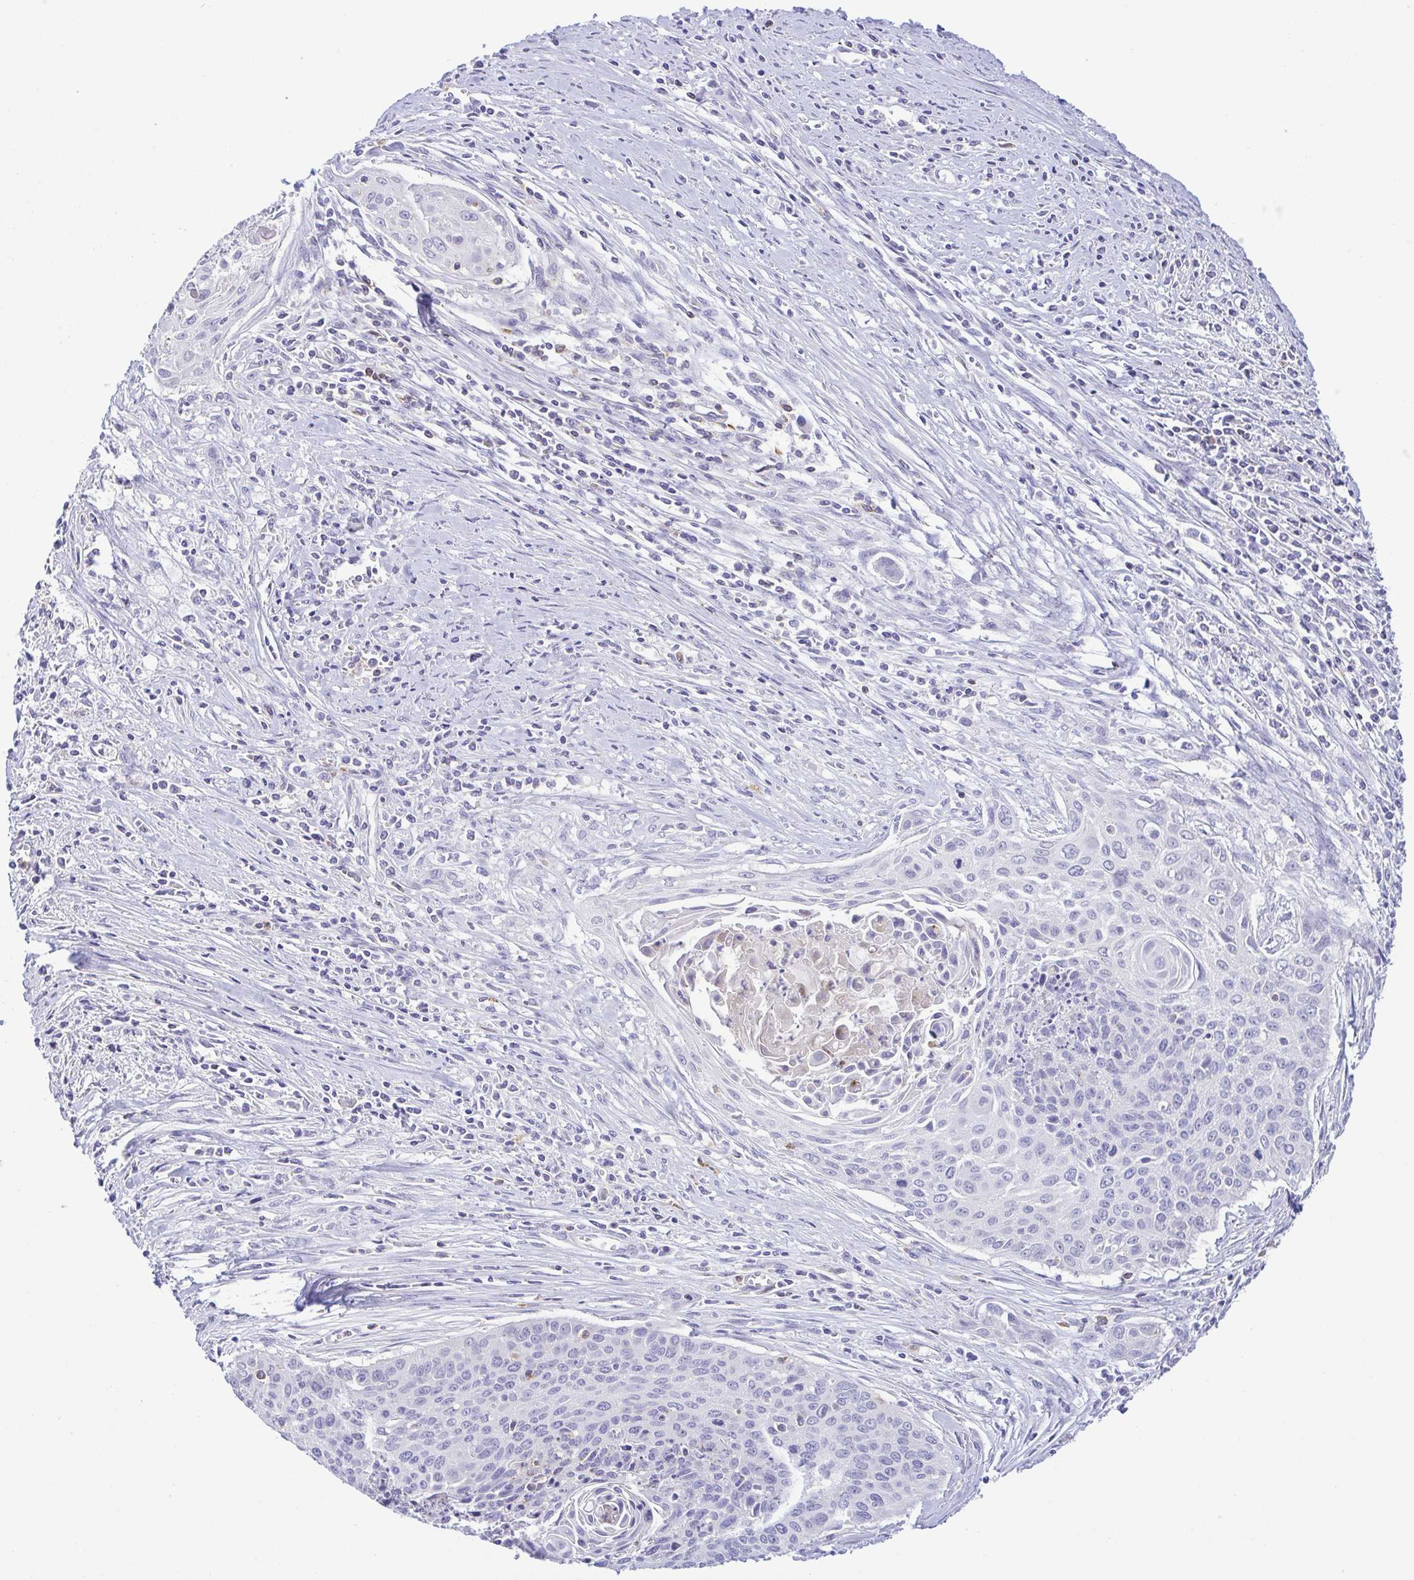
{"staining": {"intensity": "negative", "quantity": "none", "location": "none"}, "tissue": "cervical cancer", "cell_type": "Tumor cells", "image_type": "cancer", "snomed": [{"axis": "morphology", "description": "Squamous cell carcinoma, NOS"}, {"axis": "topography", "description": "Cervix"}], "caption": "High magnification brightfield microscopy of cervical squamous cell carcinoma stained with DAB (3,3'-diaminobenzidine) (brown) and counterstained with hematoxylin (blue): tumor cells show no significant positivity.", "gene": "PGLYRP1", "patient": {"sex": "female", "age": 55}}